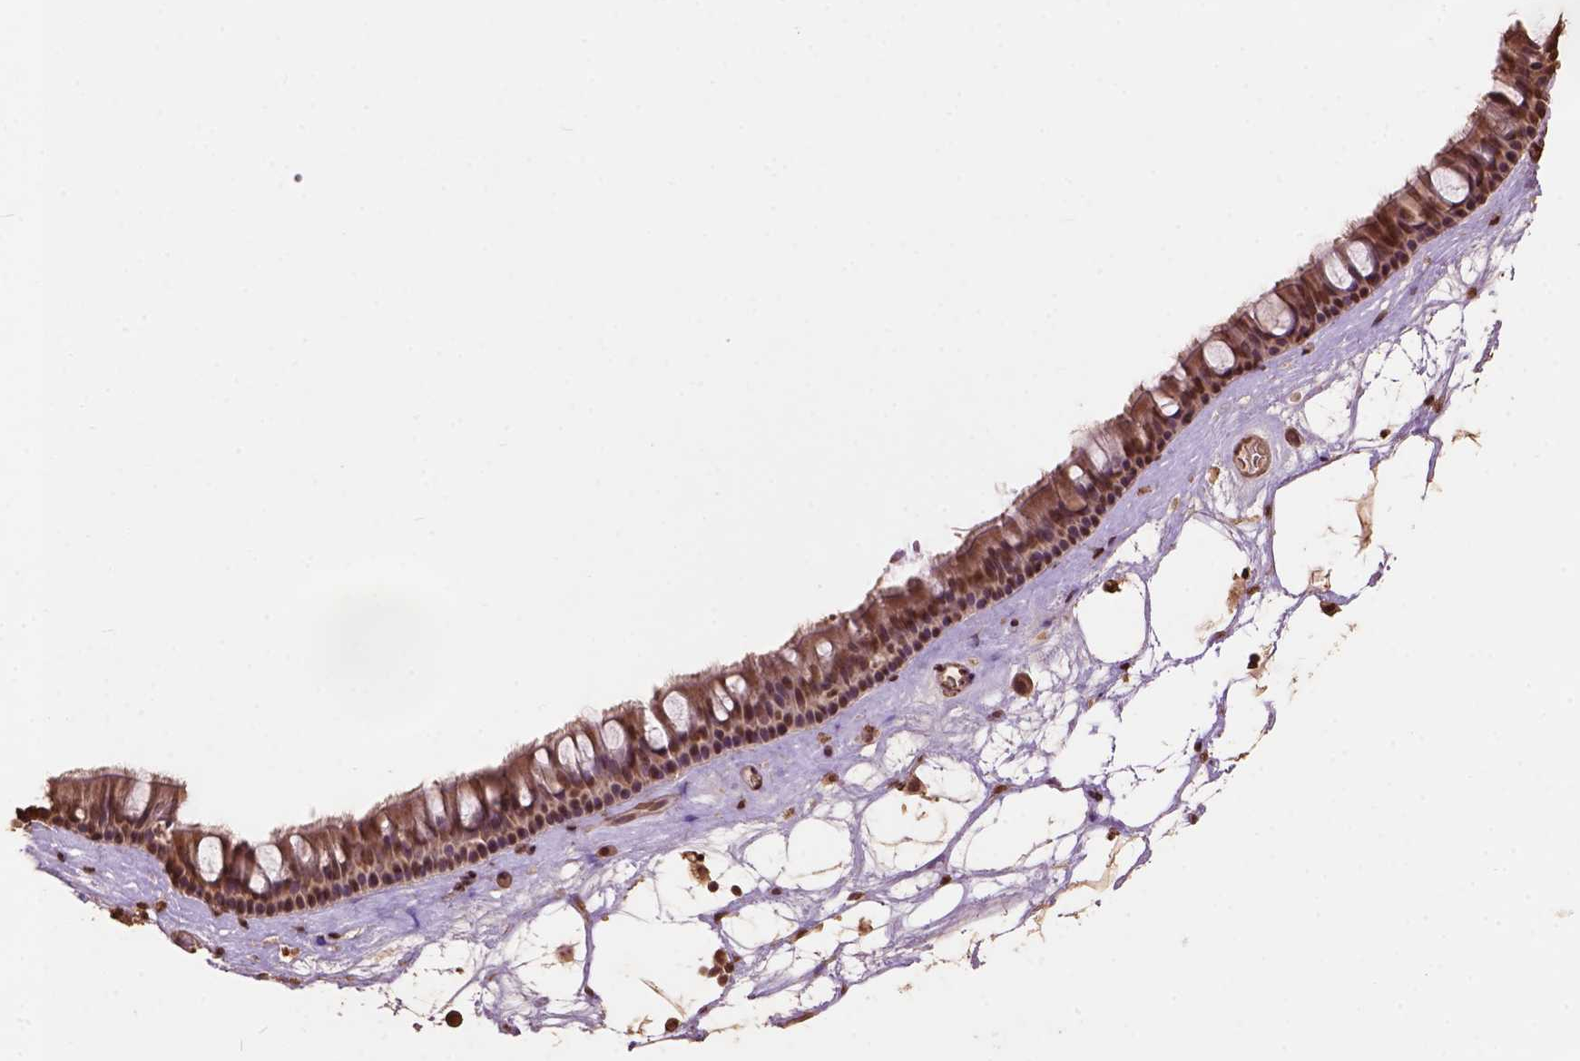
{"staining": {"intensity": "moderate", "quantity": ">75%", "location": "cytoplasmic/membranous,nuclear"}, "tissue": "nasopharynx", "cell_type": "Respiratory epithelial cells", "image_type": "normal", "snomed": [{"axis": "morphology", "description": "Normal tissue, NOS"}, {"axis": "topography", "description": "Nasopharynx"}], "caption": "Unremarkable nasopharynx demonstrates moderate cytoplasmic/membranous,nuclear staining in about >75% of respiratory epithelial cells, visualized by immunohistochemistry. (Brightfield microscopy of DAB IHC at high magnification).", "gene": "CSTF2T", "patient": {"sex": "male", "age": 68}}